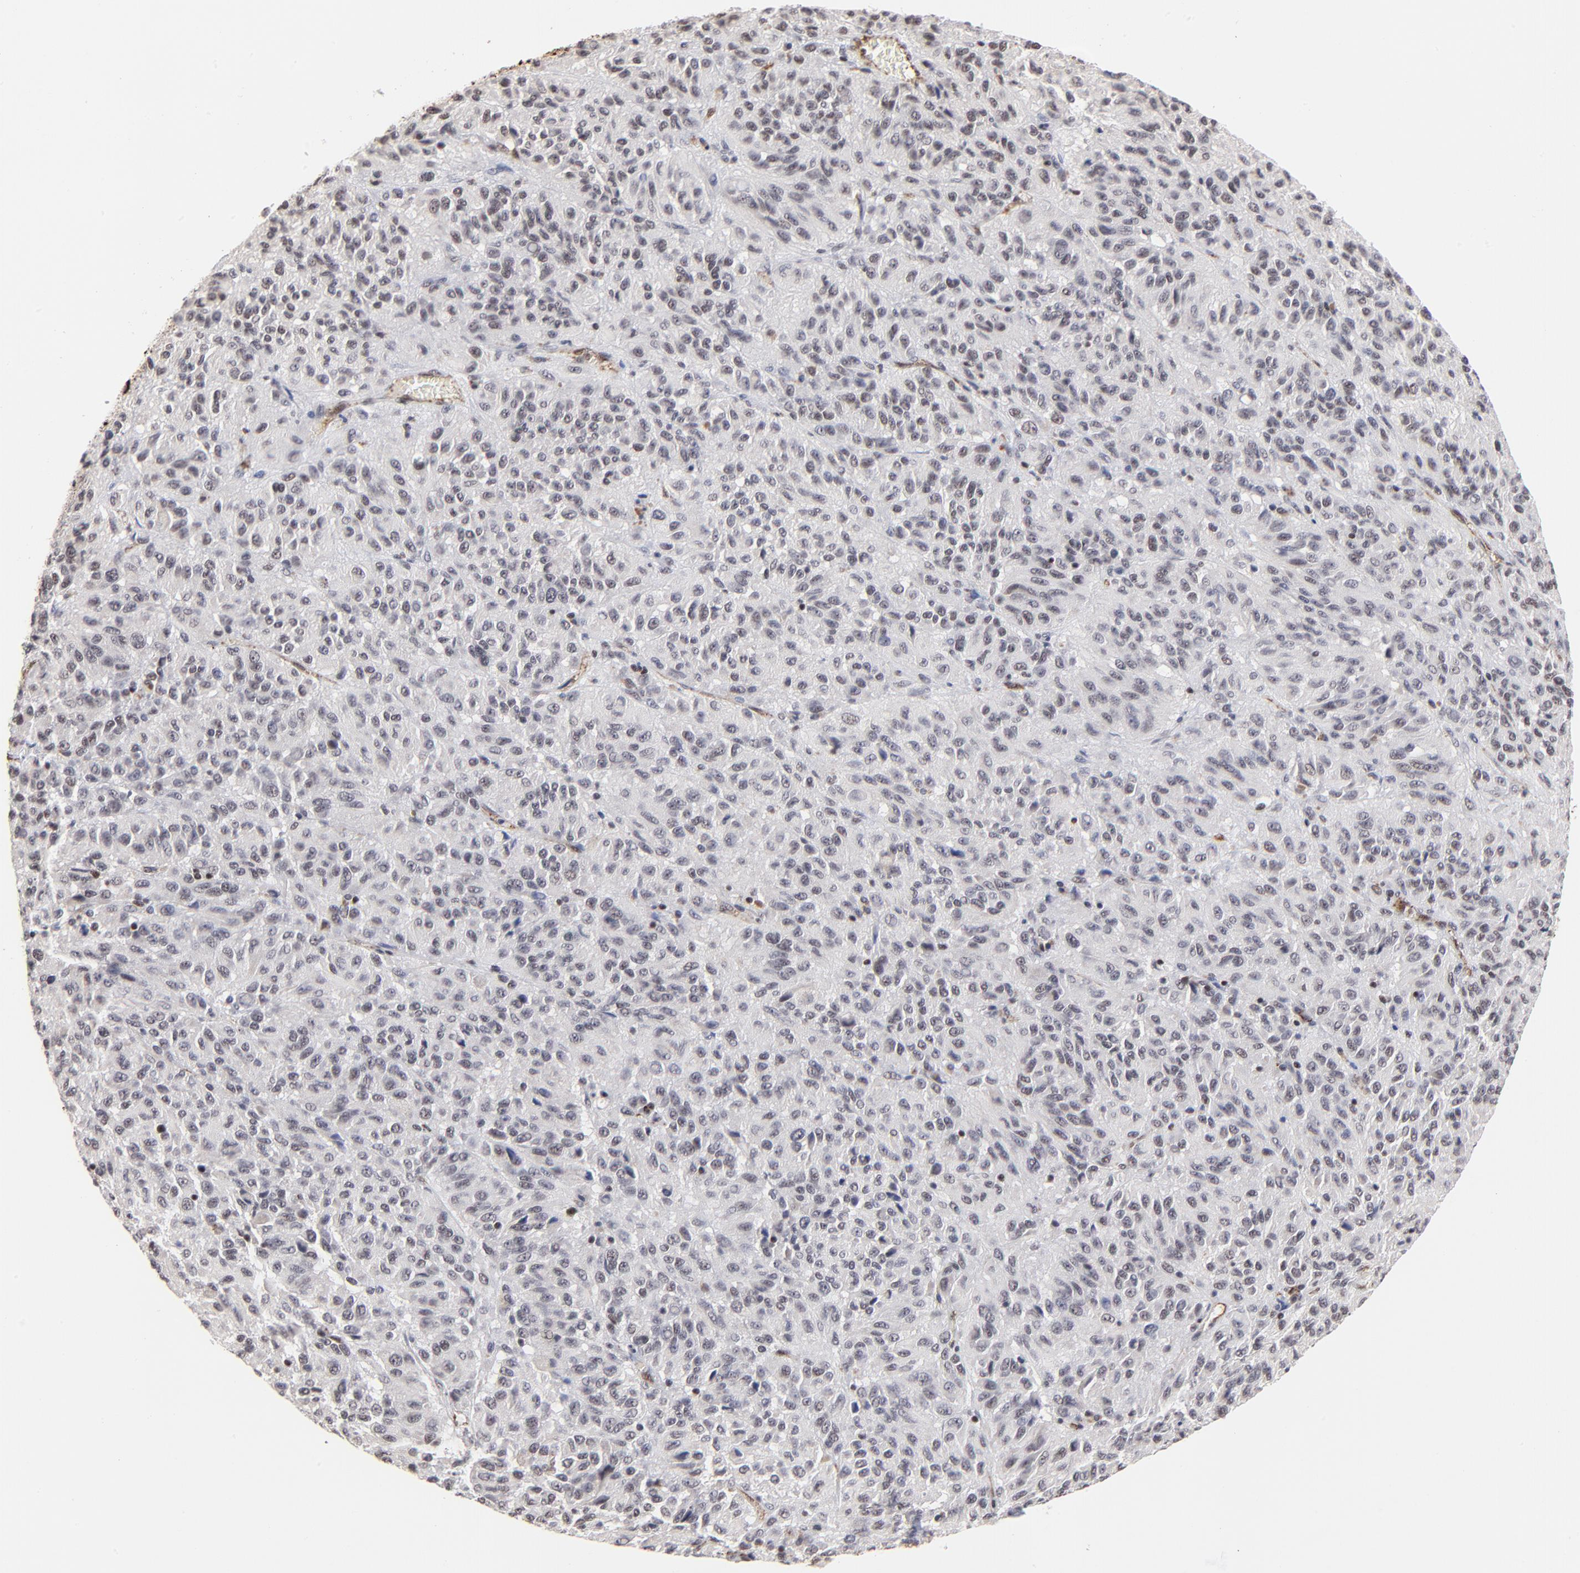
{"staining": {"intensity": "weak", "quantity": "<25%", "location": "nuclear"}, "tissue": "melanoma", "cell_type": "Tumor cells", "image_type": "cancer", "snomed": [{"axis": "morphology", "description": "Malignant melanoma, Metastatic site"}, {"axis": "topography", "description": "Lung"}], "caption": "Malignant melanoma (metastatic site) was stained to show a protein in brown. There is no significant positivity in tumor cells. The staining was performed using DAB to visualize the protein expression in brown, while the nuclei were stained in blue with hematoxylin (Magnification: 20x).", "gene": "GABPA", "patient": {"sex": "male", "age": 64}}